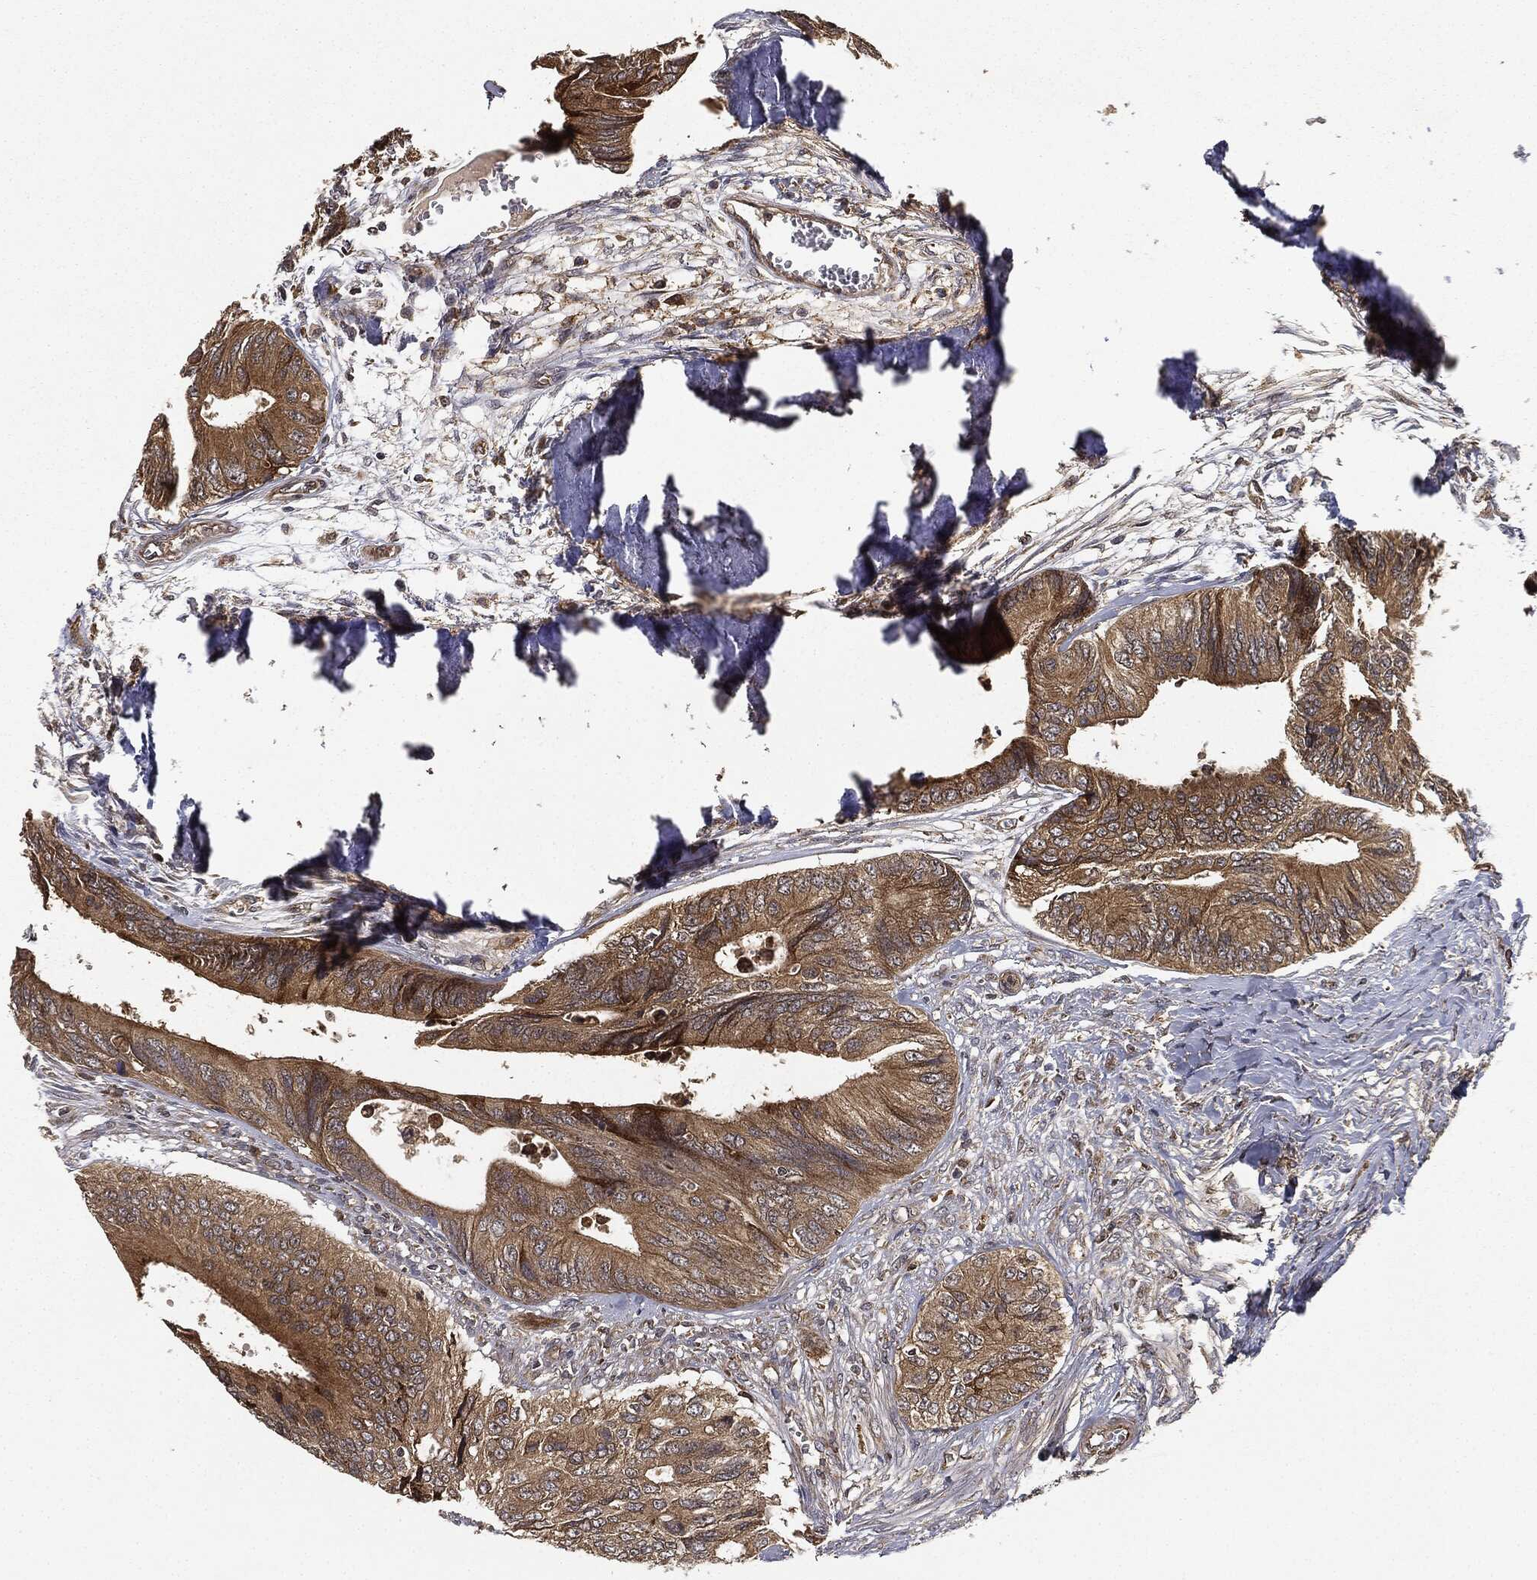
{"staining": {"intensity": "strong", "quantity": ">75%", "location": "cytoplasmic/membranous"}, "tissue": "colorectal cancer", "cell_type": "Tumor cells", "image_type": "cancer", "snomed": [{"axis": "morphology", "description": "Normal tissue, NOS"}, {"axis": "morphology", "description": "Adenocarcinoma, NOS"}, {"axis": "topography", "description": "Colon"}], "caption": "Immunohistochemistry (IHC) (DAB) staining of colorectal cancer (adenocarcinoma) demonstrates strong cytoplasmic/membranous protein positivity in approximately >75% of tumor cells.", "gene": "MIER2", "patient": {"sex": "male", "age": 65}}